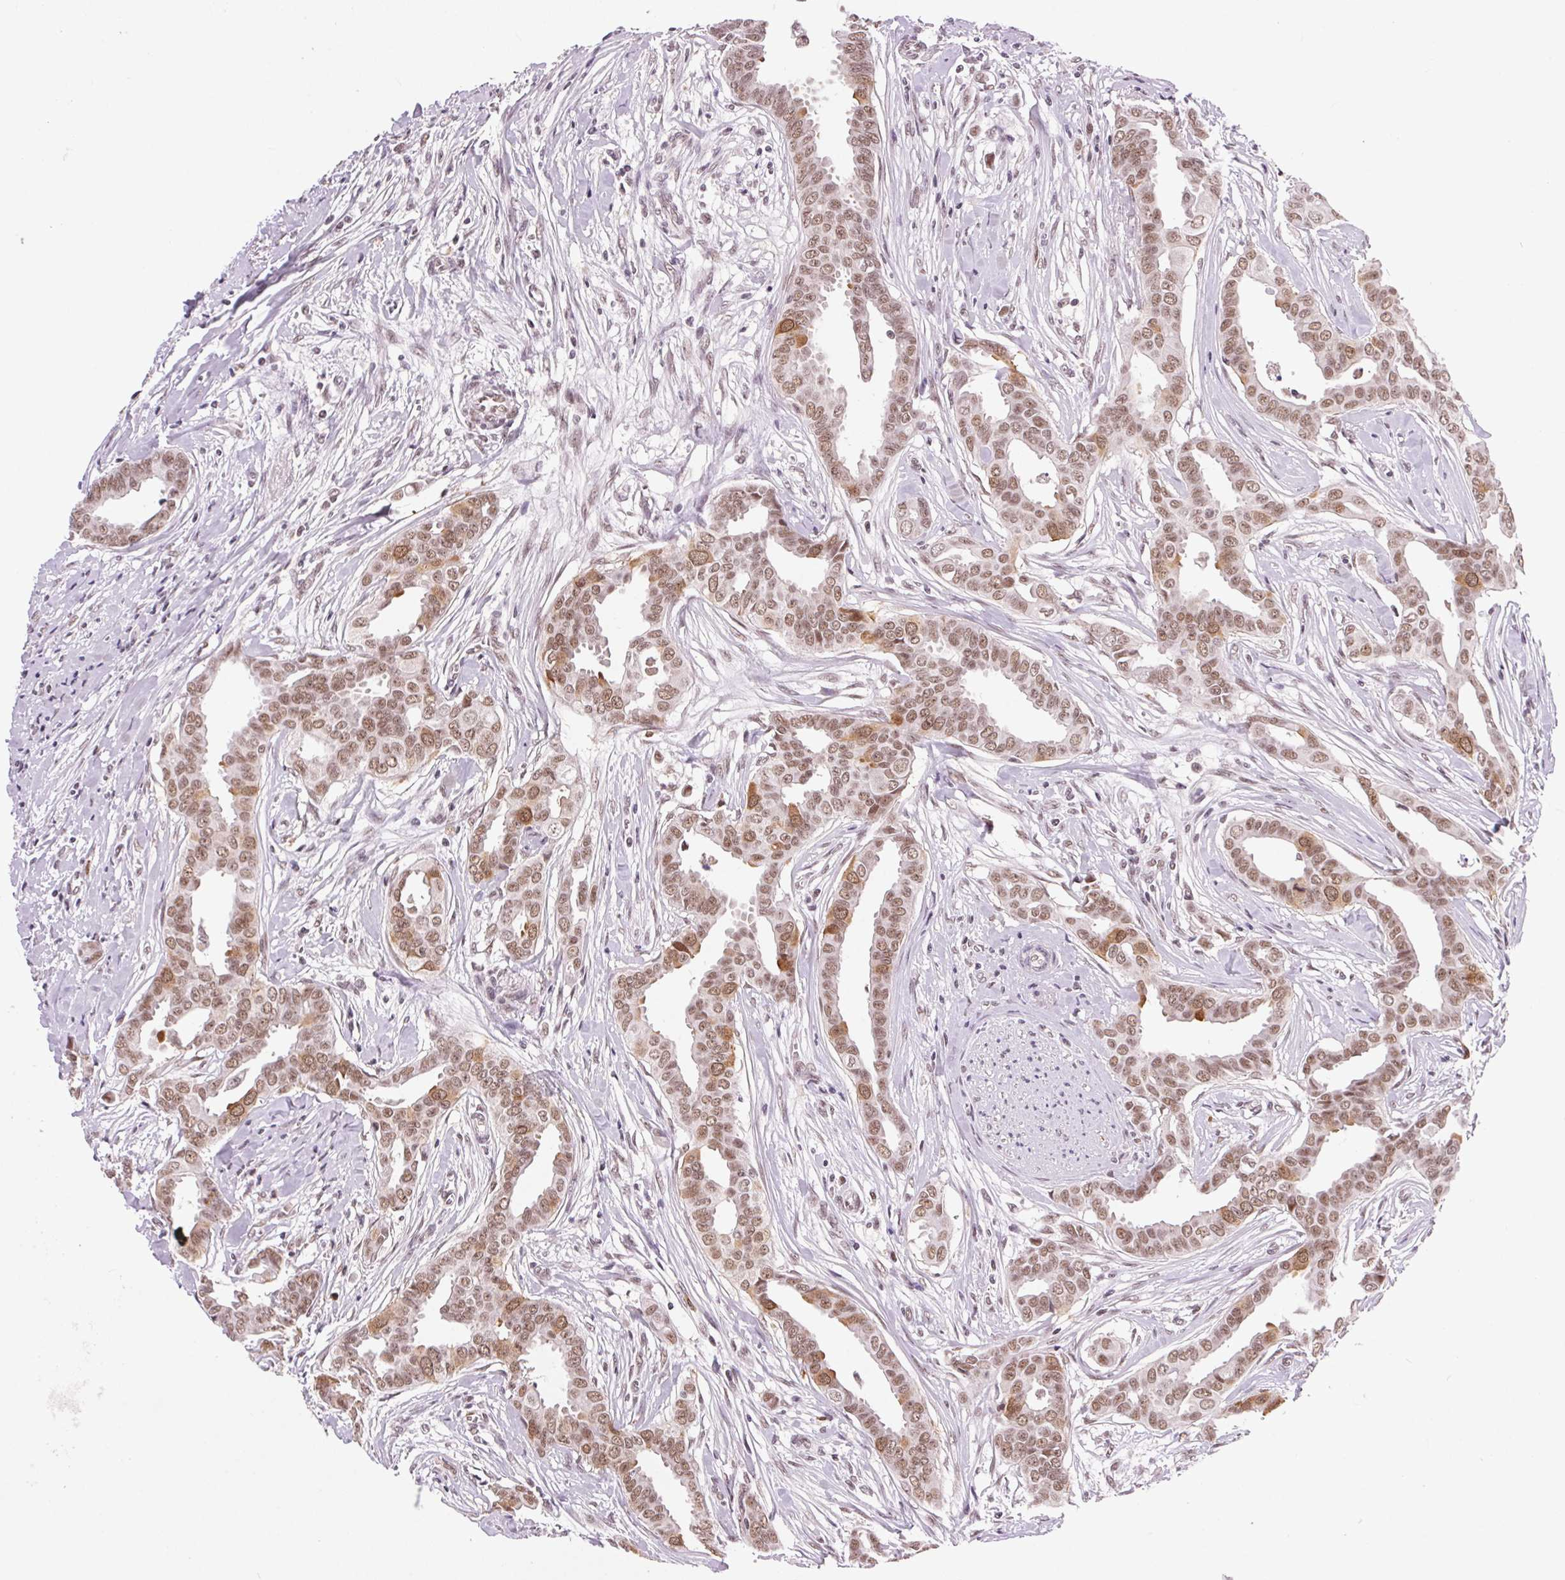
{"staining": {"intensity": "moderate", "quantity": ">75%", "location": "nuclear"}, "tissue": "breast cancer", "cell_type": "Tumor cells", "image_type": "cancer", "snomed": [{"axis": "morphology", "description": "Duct carcinoma"}, {"axis": "topography", "description": "Breast"}], "caption": "A histopathology image showing moderate nuclear staining in approximately >75% of tumor cells in invasive ductal carcinoma (breast), as visualized by brown immunohistochemical staining.", "gene": "CD2BP2", "patient": {"sex": "female", "age": 45}}